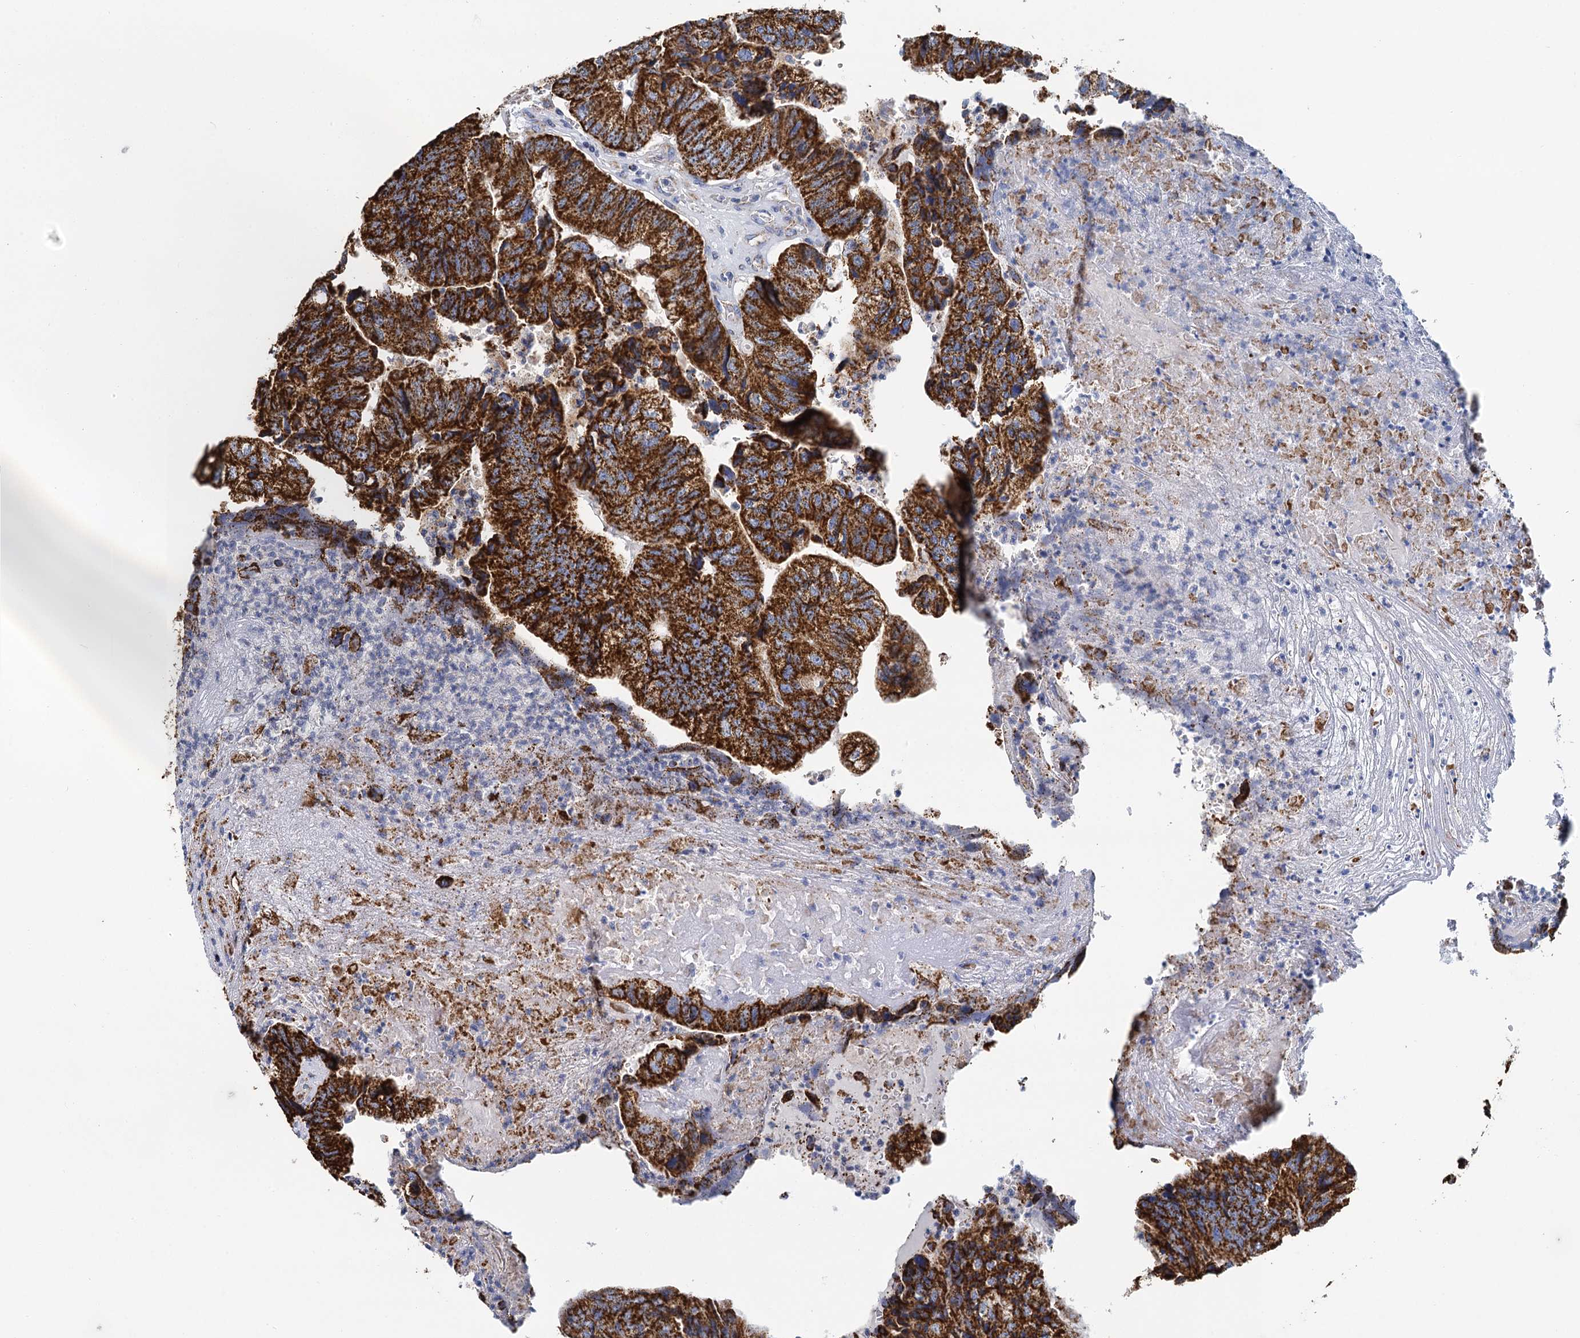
{"staining": {"intensity": "strong", "quantity": ">75%", "location": "cytoplasmic/membranous"}, "tissue": "colorectal cancer", "cell_type": "Tumor cells", "image_type": "cancer", "snomed": [{"axis": "morphology", "description": "Adenocarcinoma, NOS"}, {"axis": "topography", "description": "Colon"}], "caption": "Protein expression analysis of human adenocarcinoma (colorectal) reveals strong cytoplasmic/membranous expression in approximately >75% of tumor cells.", "gene": "CCP110", "patient": {"sex": "female", "age": 67}}